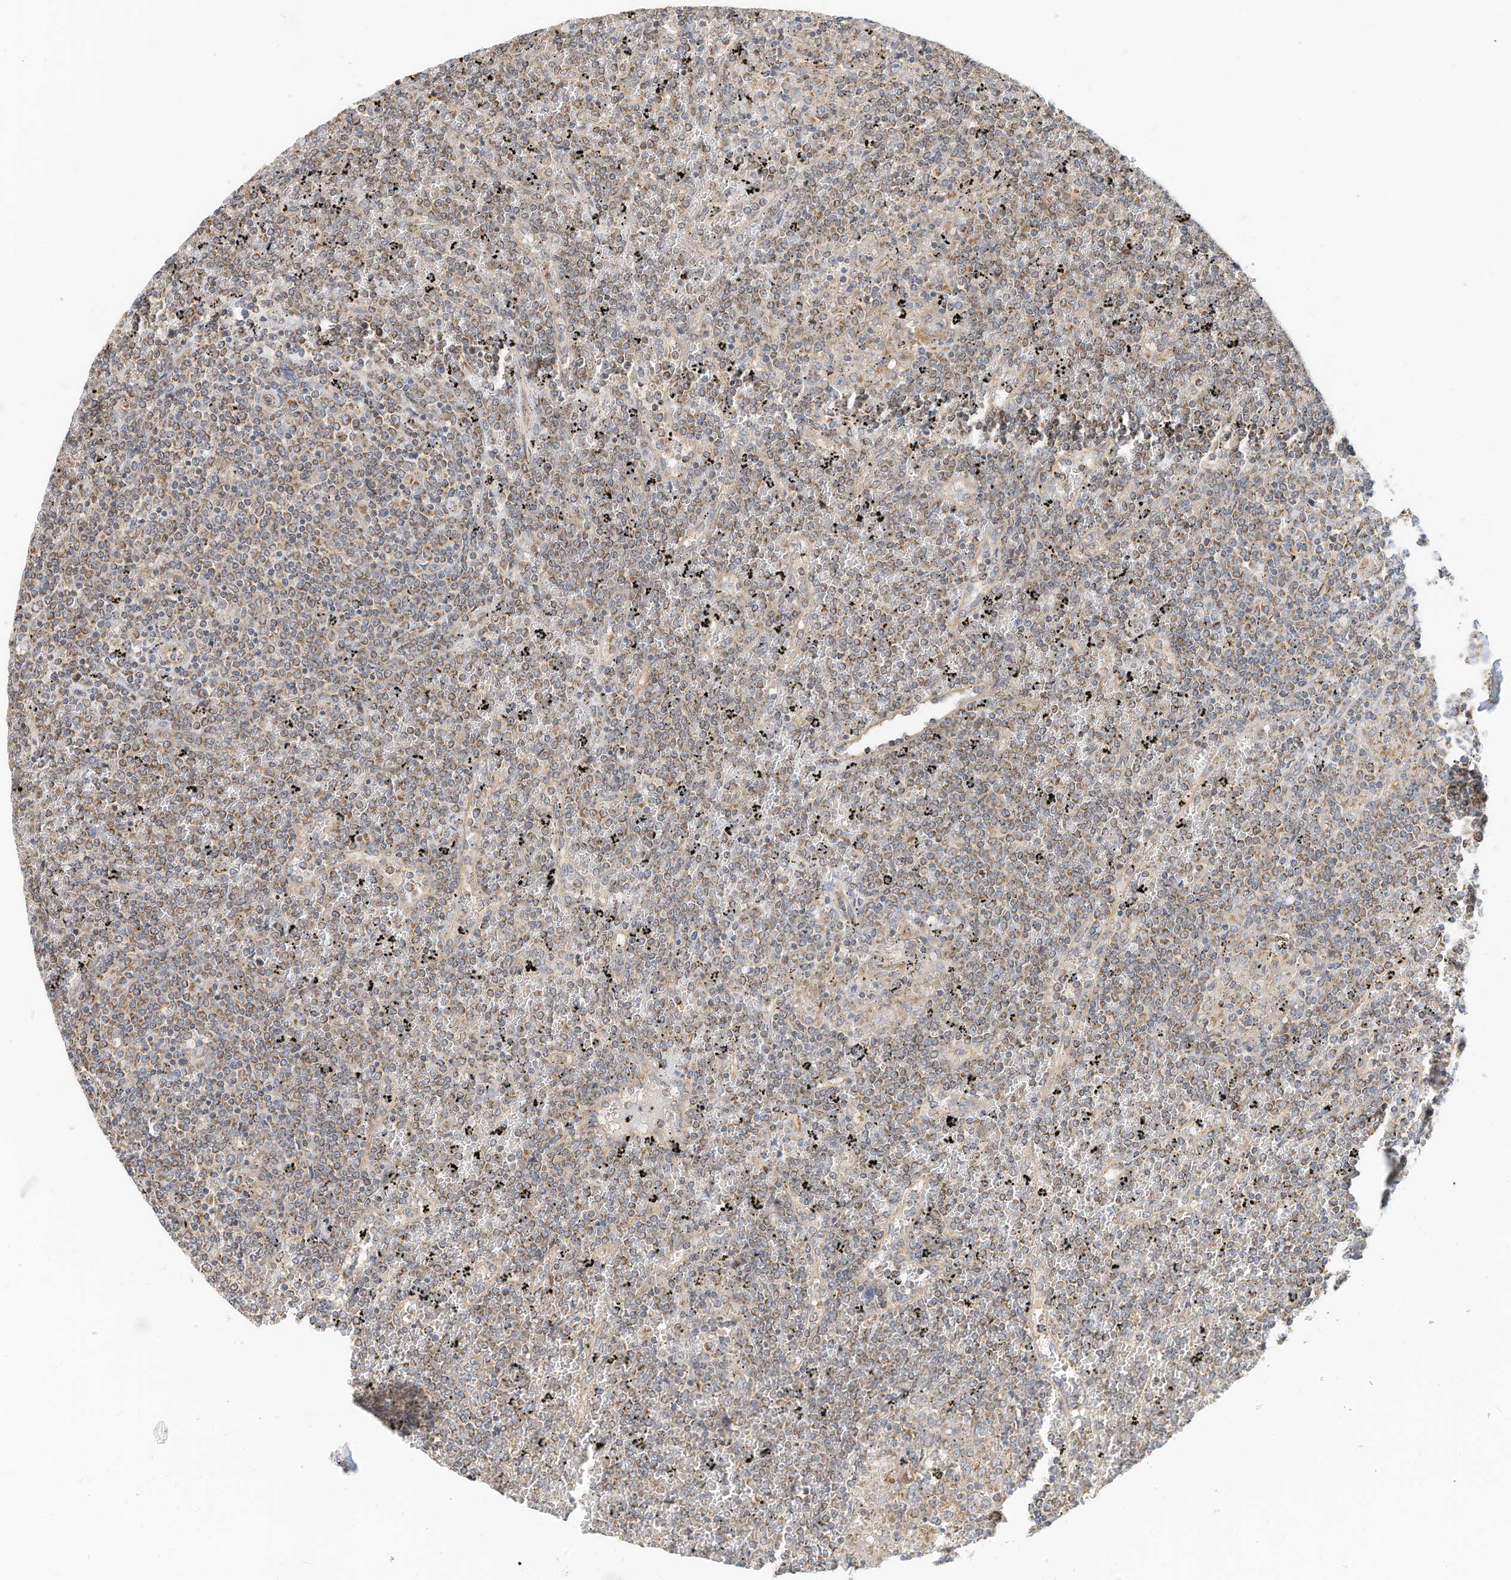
{"staining": {"intensity": "moderate", "quantity": "25%-75%", "location": "cytoplasmic/membranous"}, "tissue": "lymphoma", "cell_type": "Tumor cells", "image_type": "cancer", "snomed": [{"axis": "morphology", "description": "Malignant lymphoma, non-Hodgkin's type, Low grade"}, {"axis": "topography", "description": "Spleen"}], "caption": "Brown immunohistochemical staining in lymphoma shows moderate cytoplasmic/membranous staining in about 25%-75% of tumor cells. (DAB IHC, brown staining for protein, blue staining for nuclei).", "gene": "METTL6", "patient": {"sex": "female", "age": 19}}